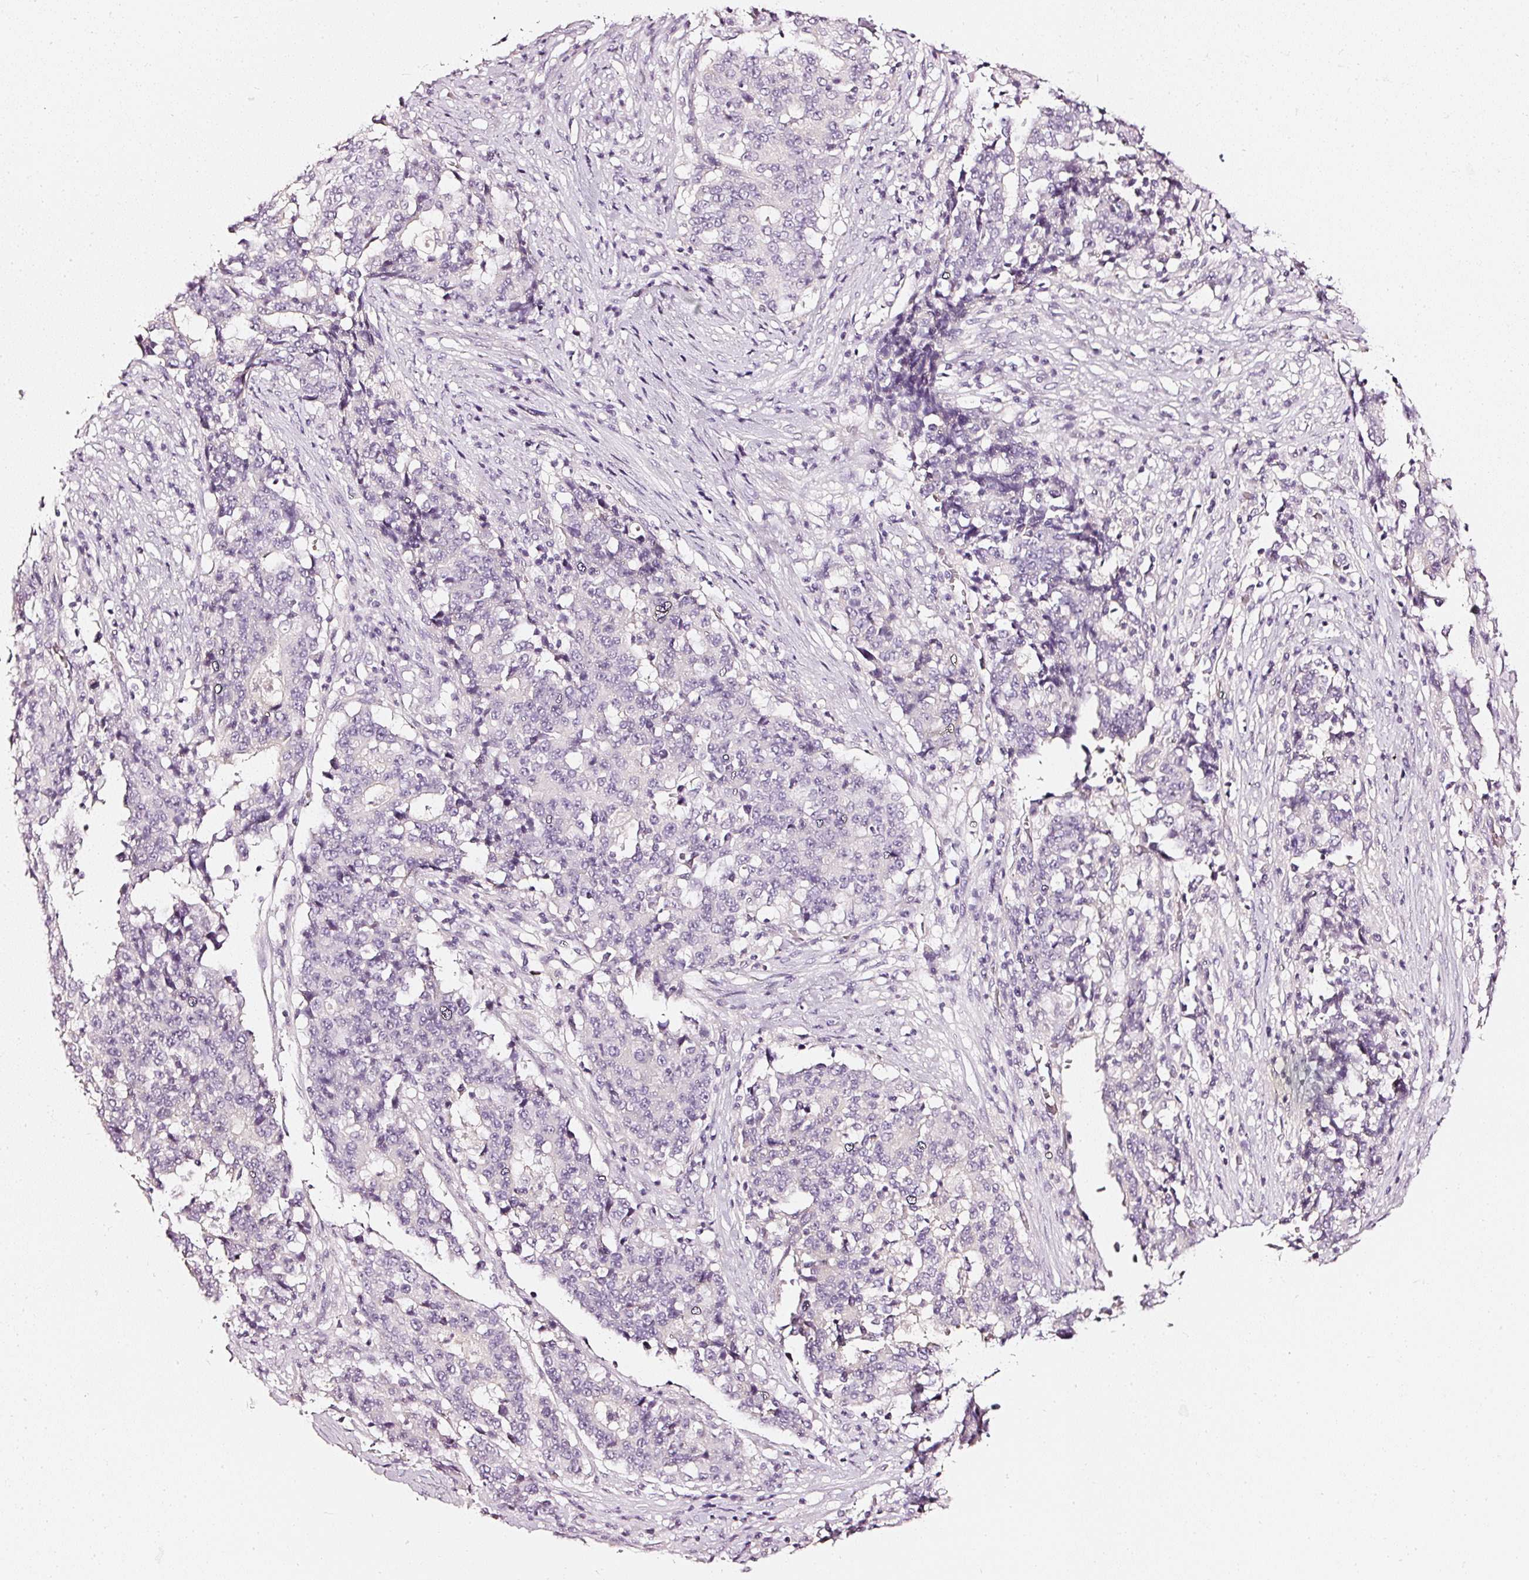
{"staining": {"intensity": "negative", "quantity": "none", "location": "none"}, "tissue": "stomach cancer", "cell_type": "Tumor cells", "image_type": "cancer", "snomed": [{"axis": "morphology", "description": "Adenocarcinoma, NOS"}, {"axis": "topography", "description": "Stomach"}], "caption": "Human stomach cancer stained for a protein using immunohistochemistry (IHC) demonstrates no positivity in tumor cells.", "gene": "CNP", "patient": {"sex": "male", "age": 59}}